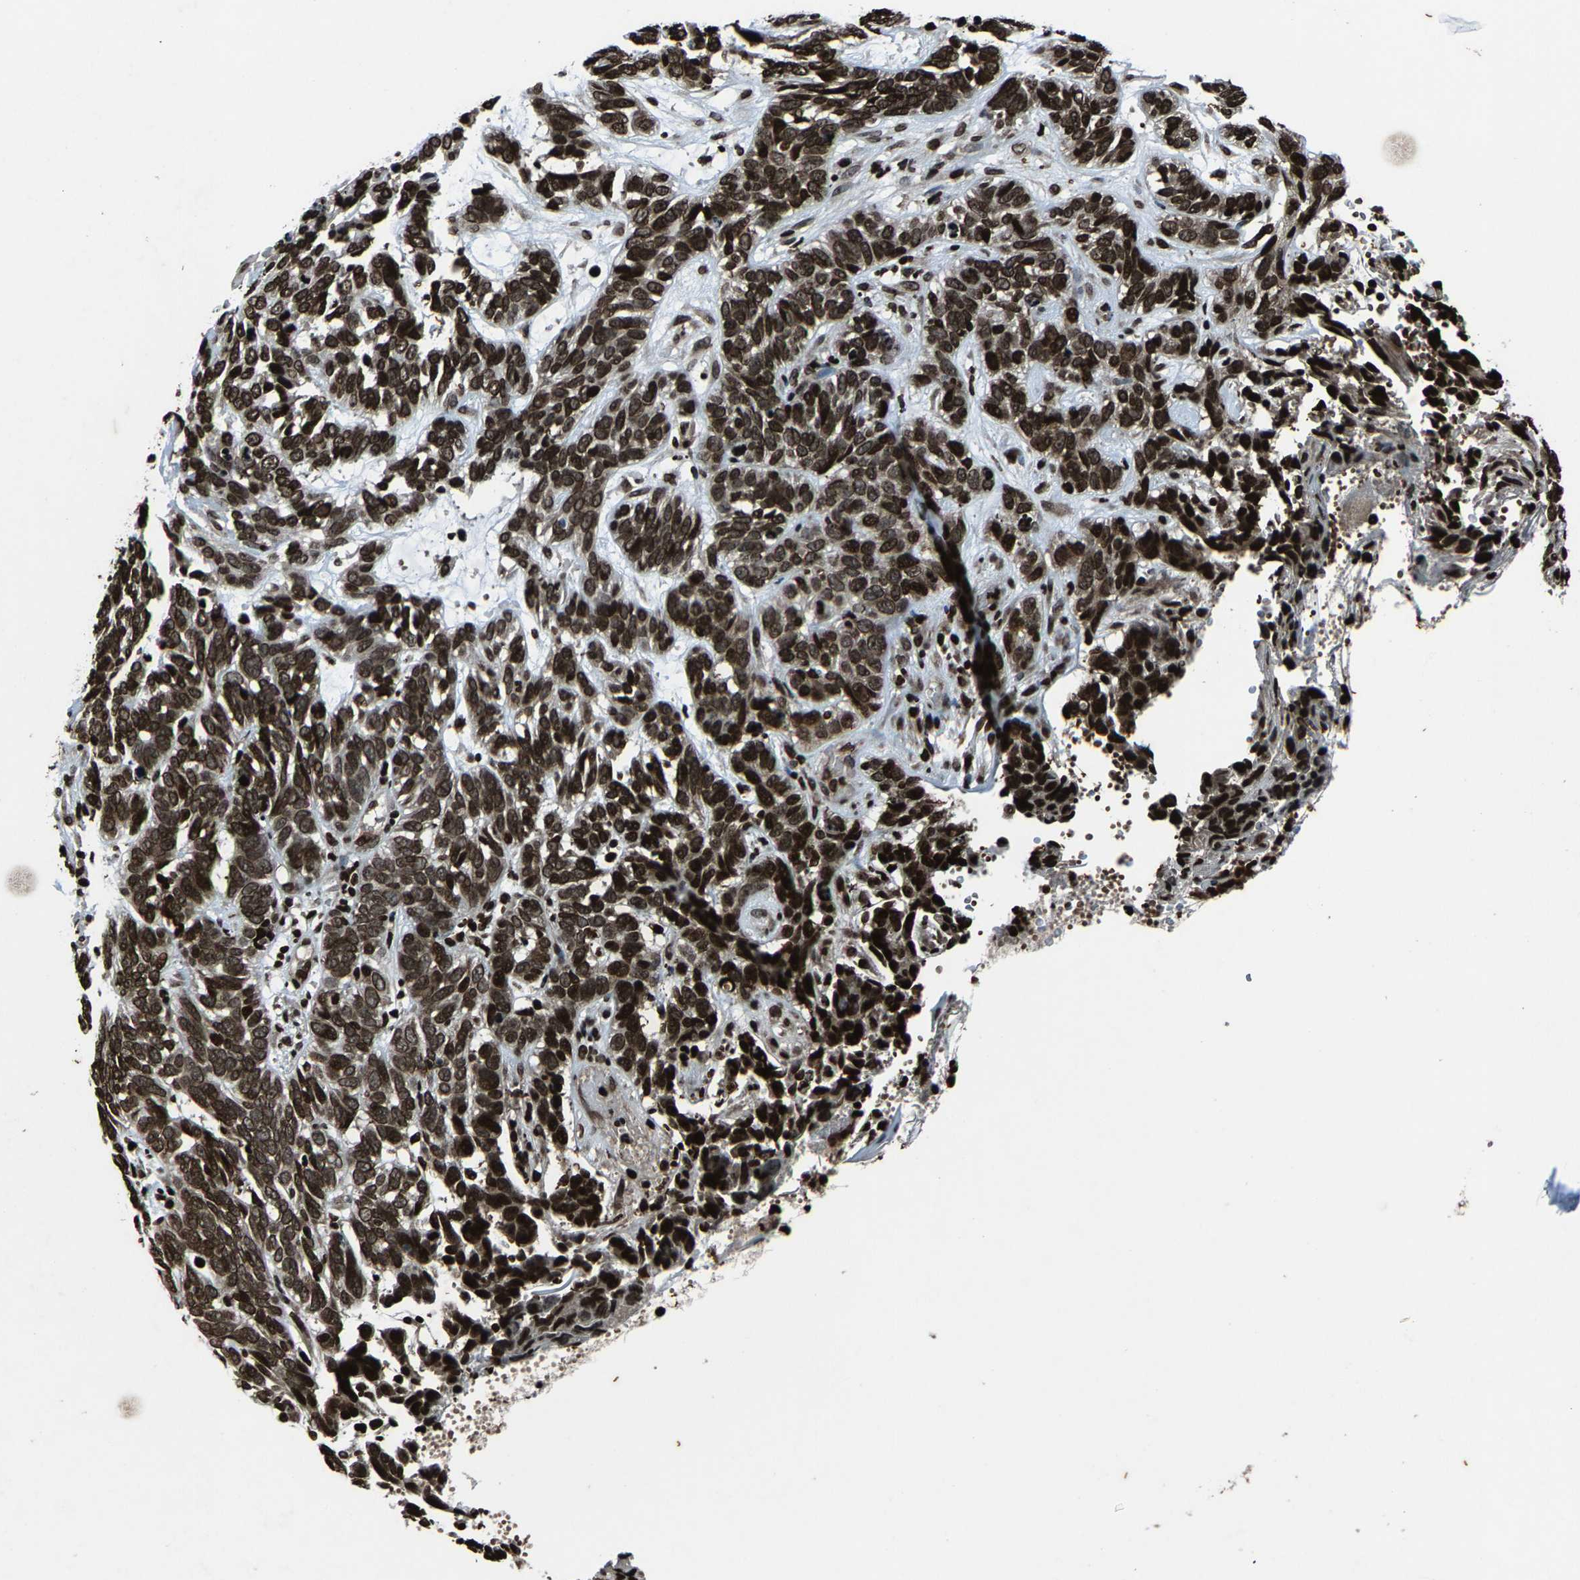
{"staining": {"intensity": "strong", "quantity": ">75%", "location": "nuclear"}, "tissue": "skin cancer", "cell_type": "Tumor cells", "image_type": "cancer", "snomed": [{"axis": "morphology", "description": "Basal cell carcinoma"}, {"axis": "topography", "description": "Skin"}], "caption": "Human skin cancer (basal cell carcinoma) stained with a brown dye displays strong nuclear positive expression in approximately >75% of tumor cells.", "gene": "H4C1", "patient": {"sex": "male", "age": 87}}